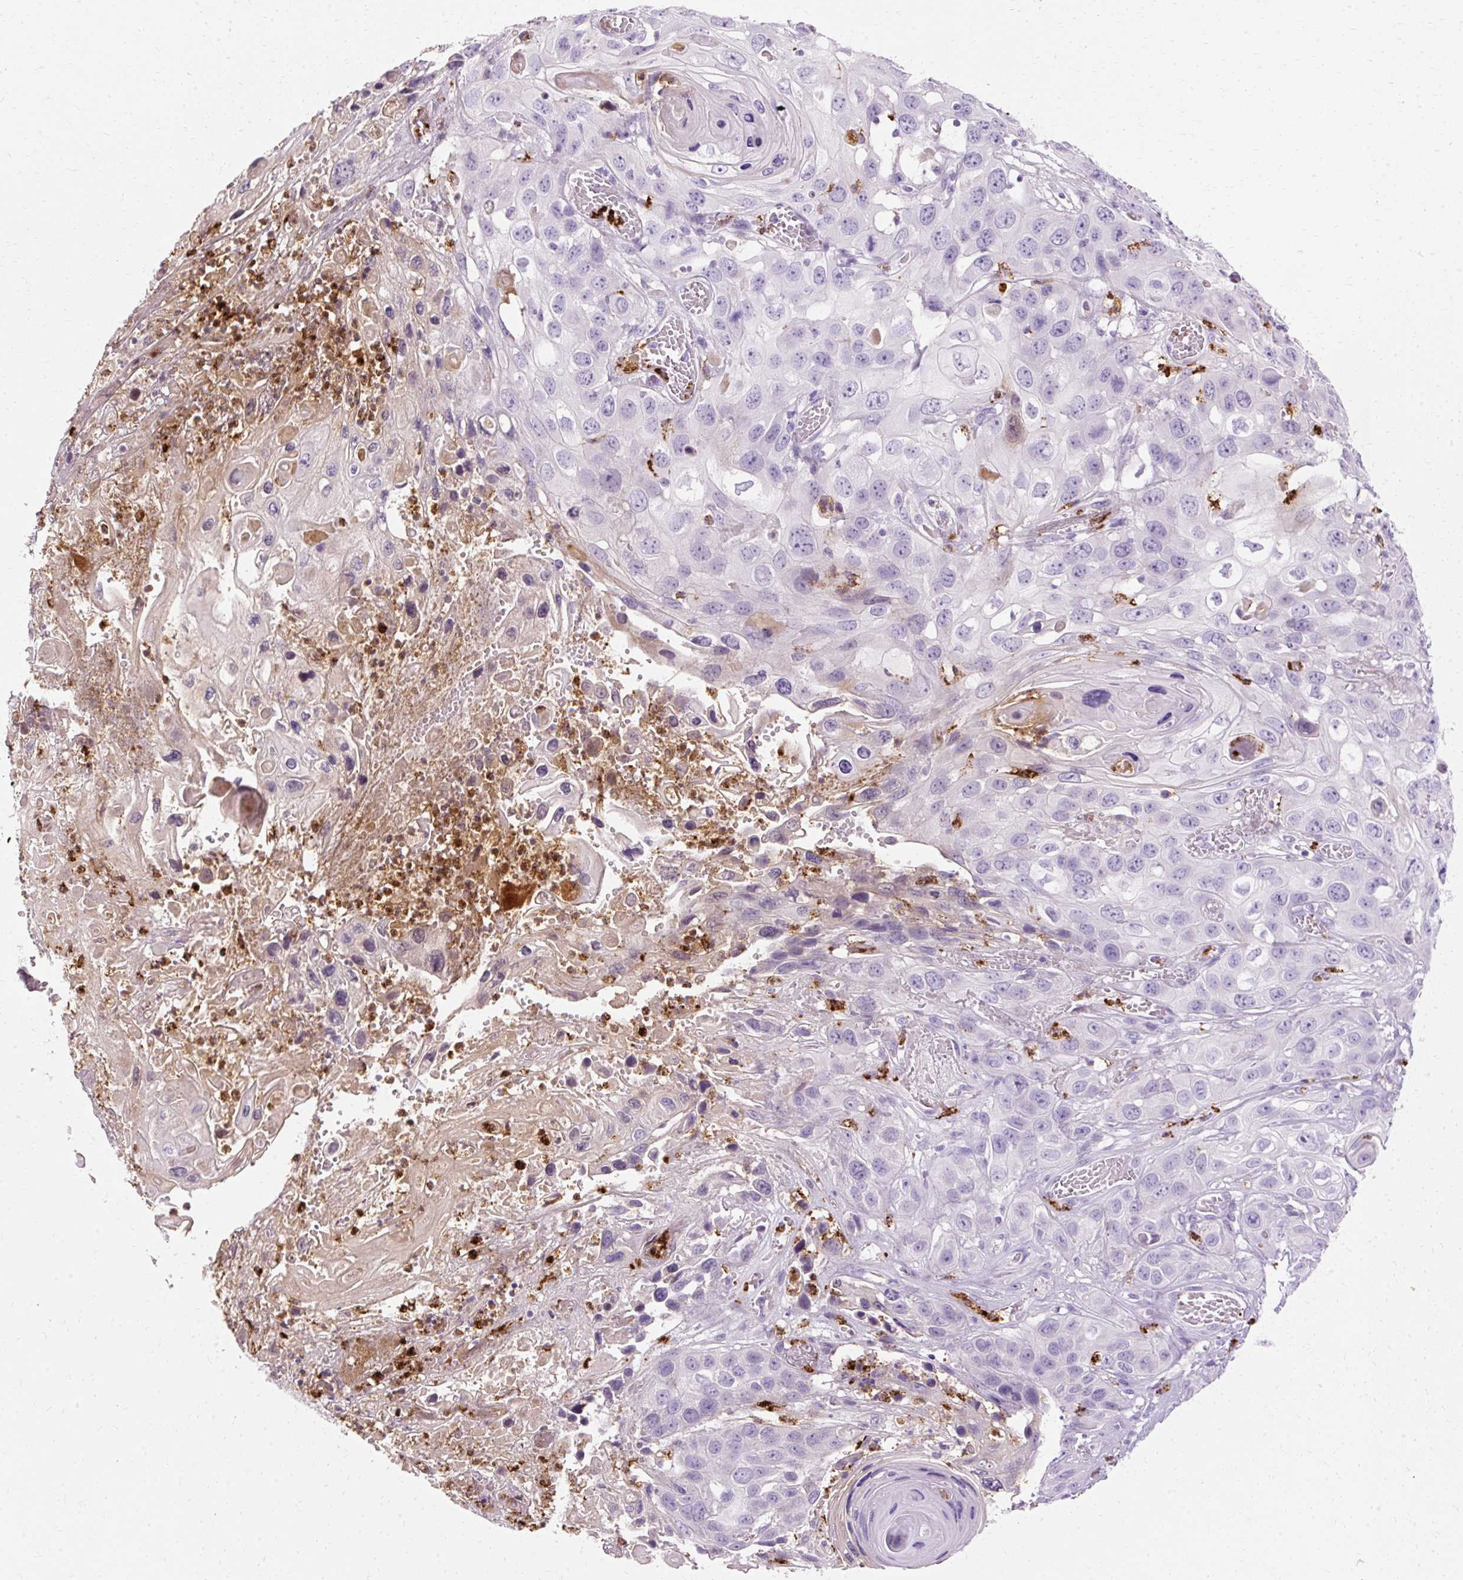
{"staining": {"intensity": "negative", "quantity": "none", "location": "none"}, "tissue": "skin cancer", "cell_type": "Tumor cells", "image_type": "cancer", "snomed": [{"axis": "morphology", "description": "Squamous cell carcinoma, NOS"}, {"axis": "topography", "description": "Skin"}], "caption": "This is an immunohistochemistry micrograph of human skin squamous cell carcinoma. There is no positivity in tumor cells.", "gene": "DEFA1", "patient": {"sex": "male", "age": 55}}